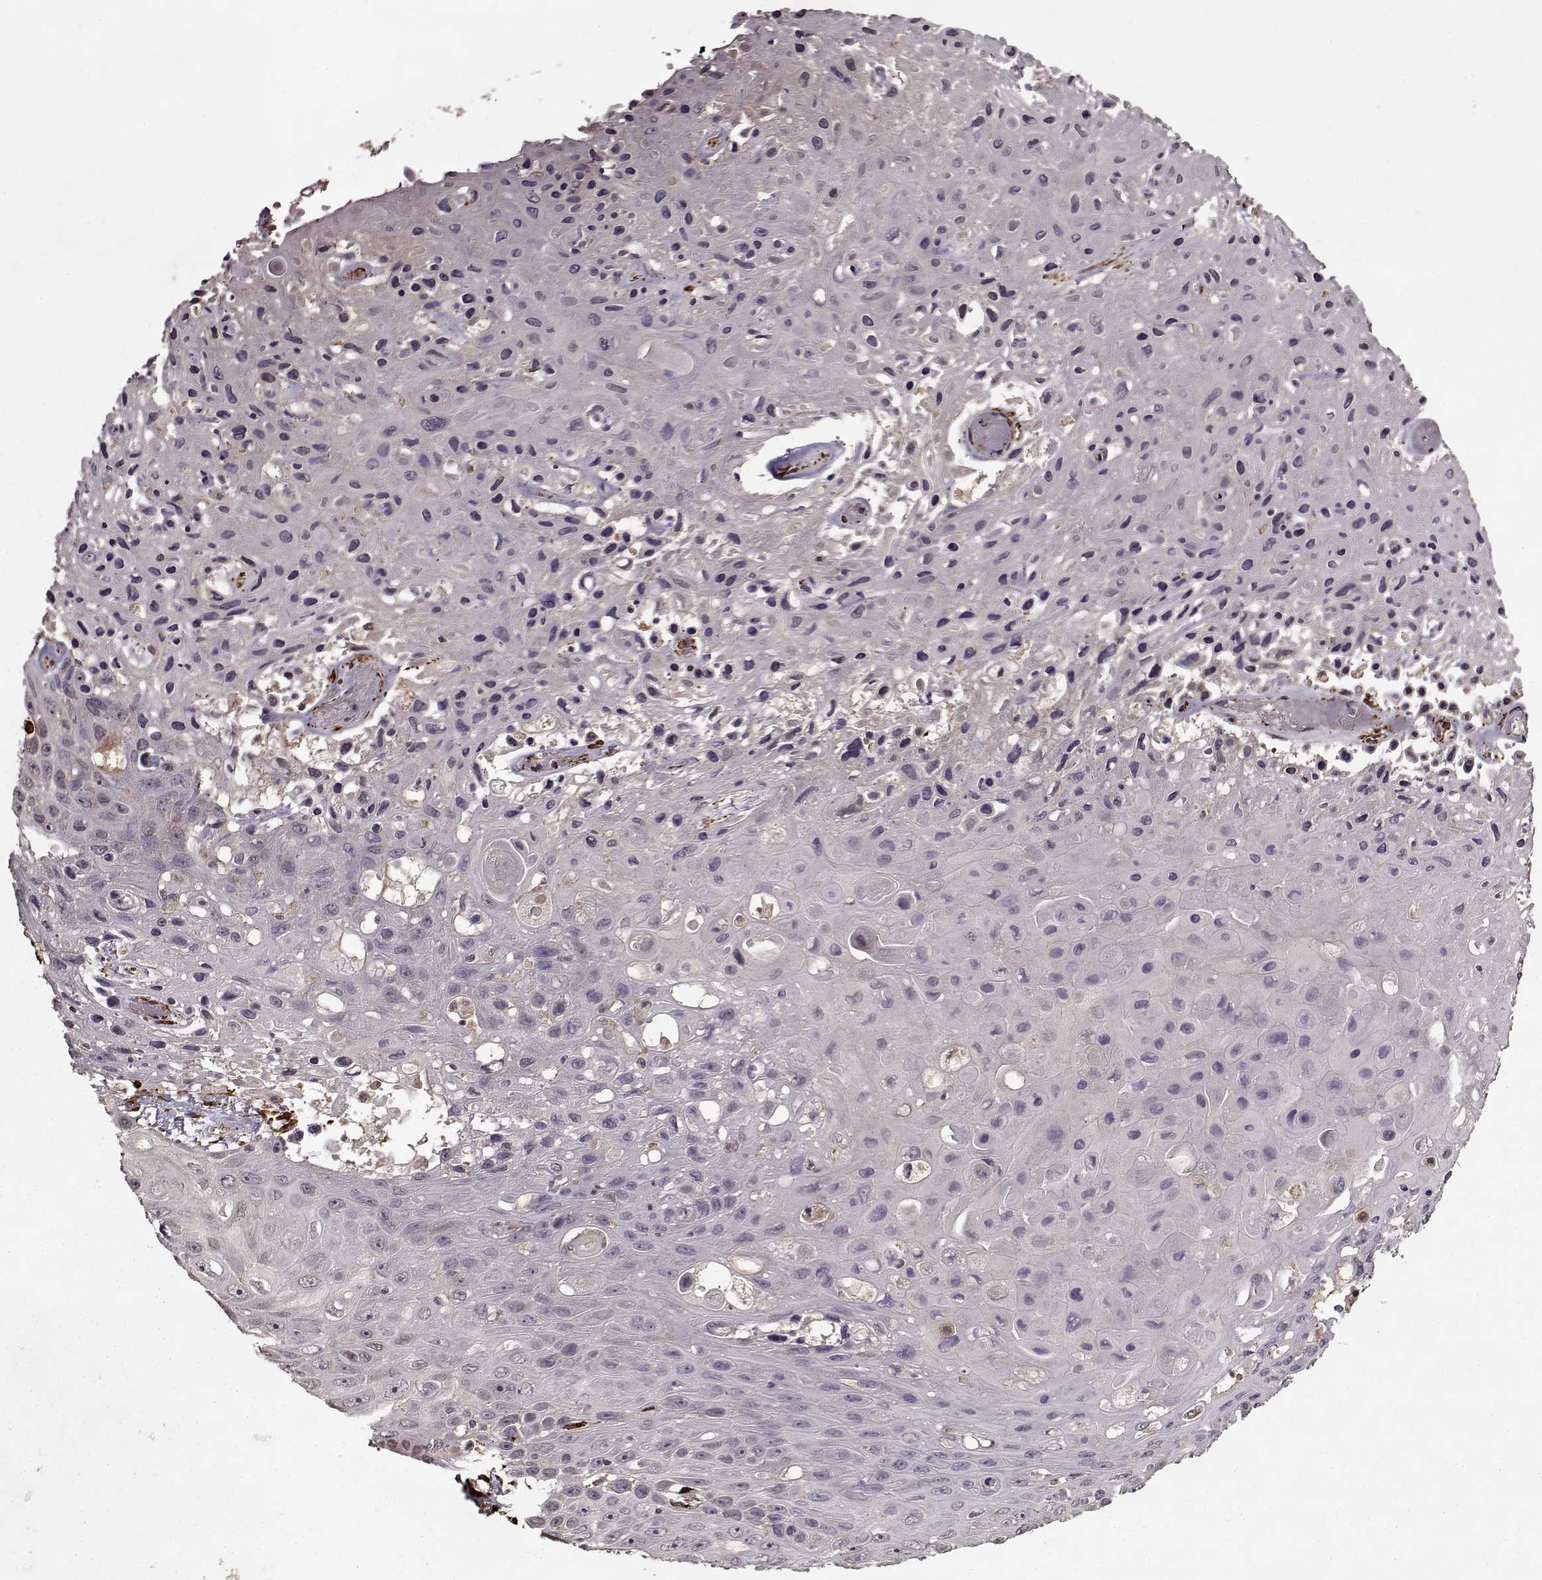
{"staining": {"intensity": "negative", "quantity": "none", "location": "none"}, "tissue": "skin cancer", "cell_type": "Tumor cells", "image_type": "cancer", "snomed": [{"axis": "morphology", "description": "Squamous cell carcinoma, NOS"}, {"axis": "topography", "description": "Skin"}], "caption": "A micrograph of skin squamous cell carcinoma stained for a protein reveals no brown staining in tumor cells.", "gene": "IMMP1L", "patient": {"sex": "male", "age": 82}}